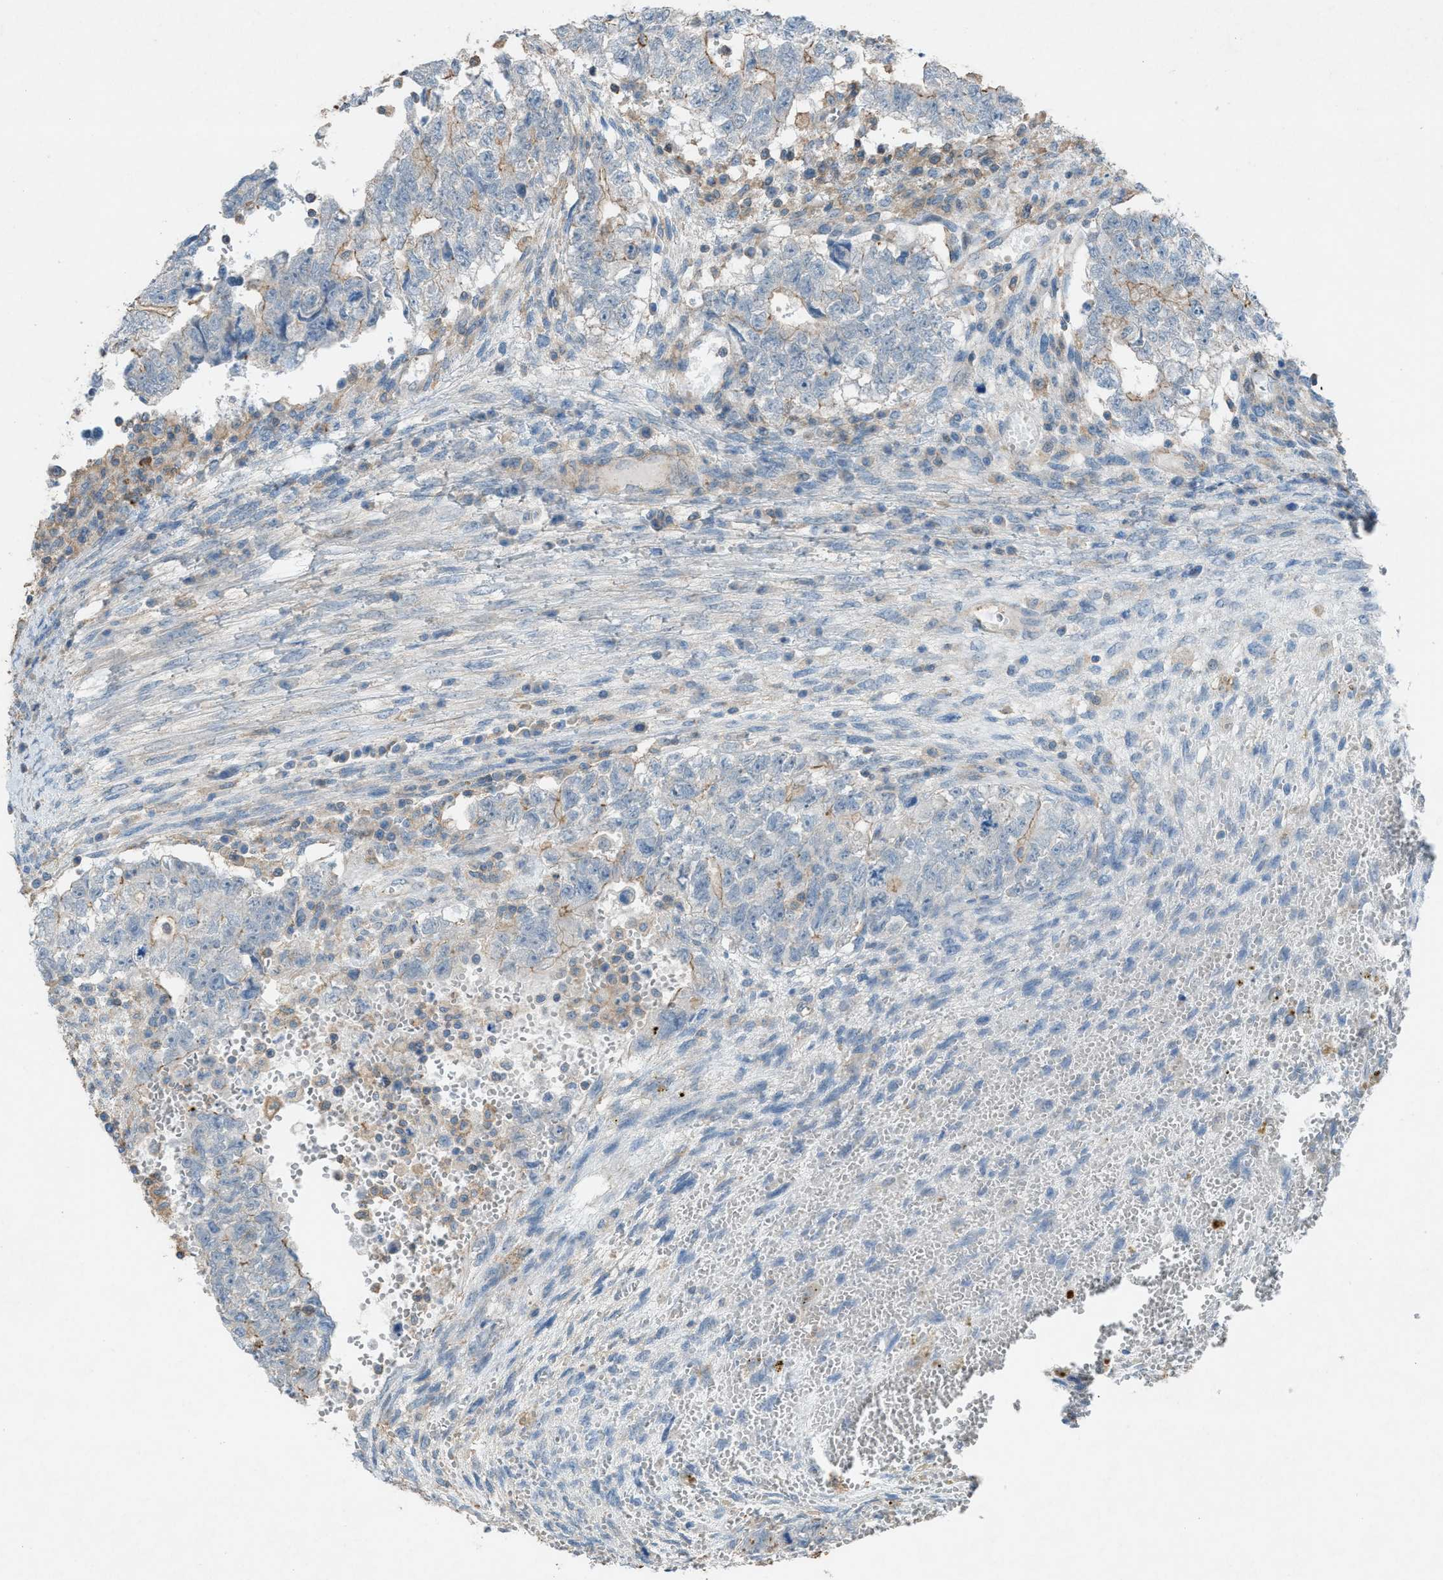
{"staining": {"intensity": "negative", "quantity": "none", "location": "none"}, "tissue": "testis cancer", "cell_type": "Tumor cells", "image_type": "cancer", "snomed": [{"axis": "morphology", "description": "Seminoma, NOS"}, {"axis": "morphology", "description": "Carcinoma, Embryonal, NOS"}, {"axis": "topography", "description": "Testis"}], "caption": "Immunohistochemistry image of human testis seminoma stained for a protein (brown), which demonstrates no staining in tumor cells.", "gene": "NCK2", "patient": {"sex": "male", "age": 38}}